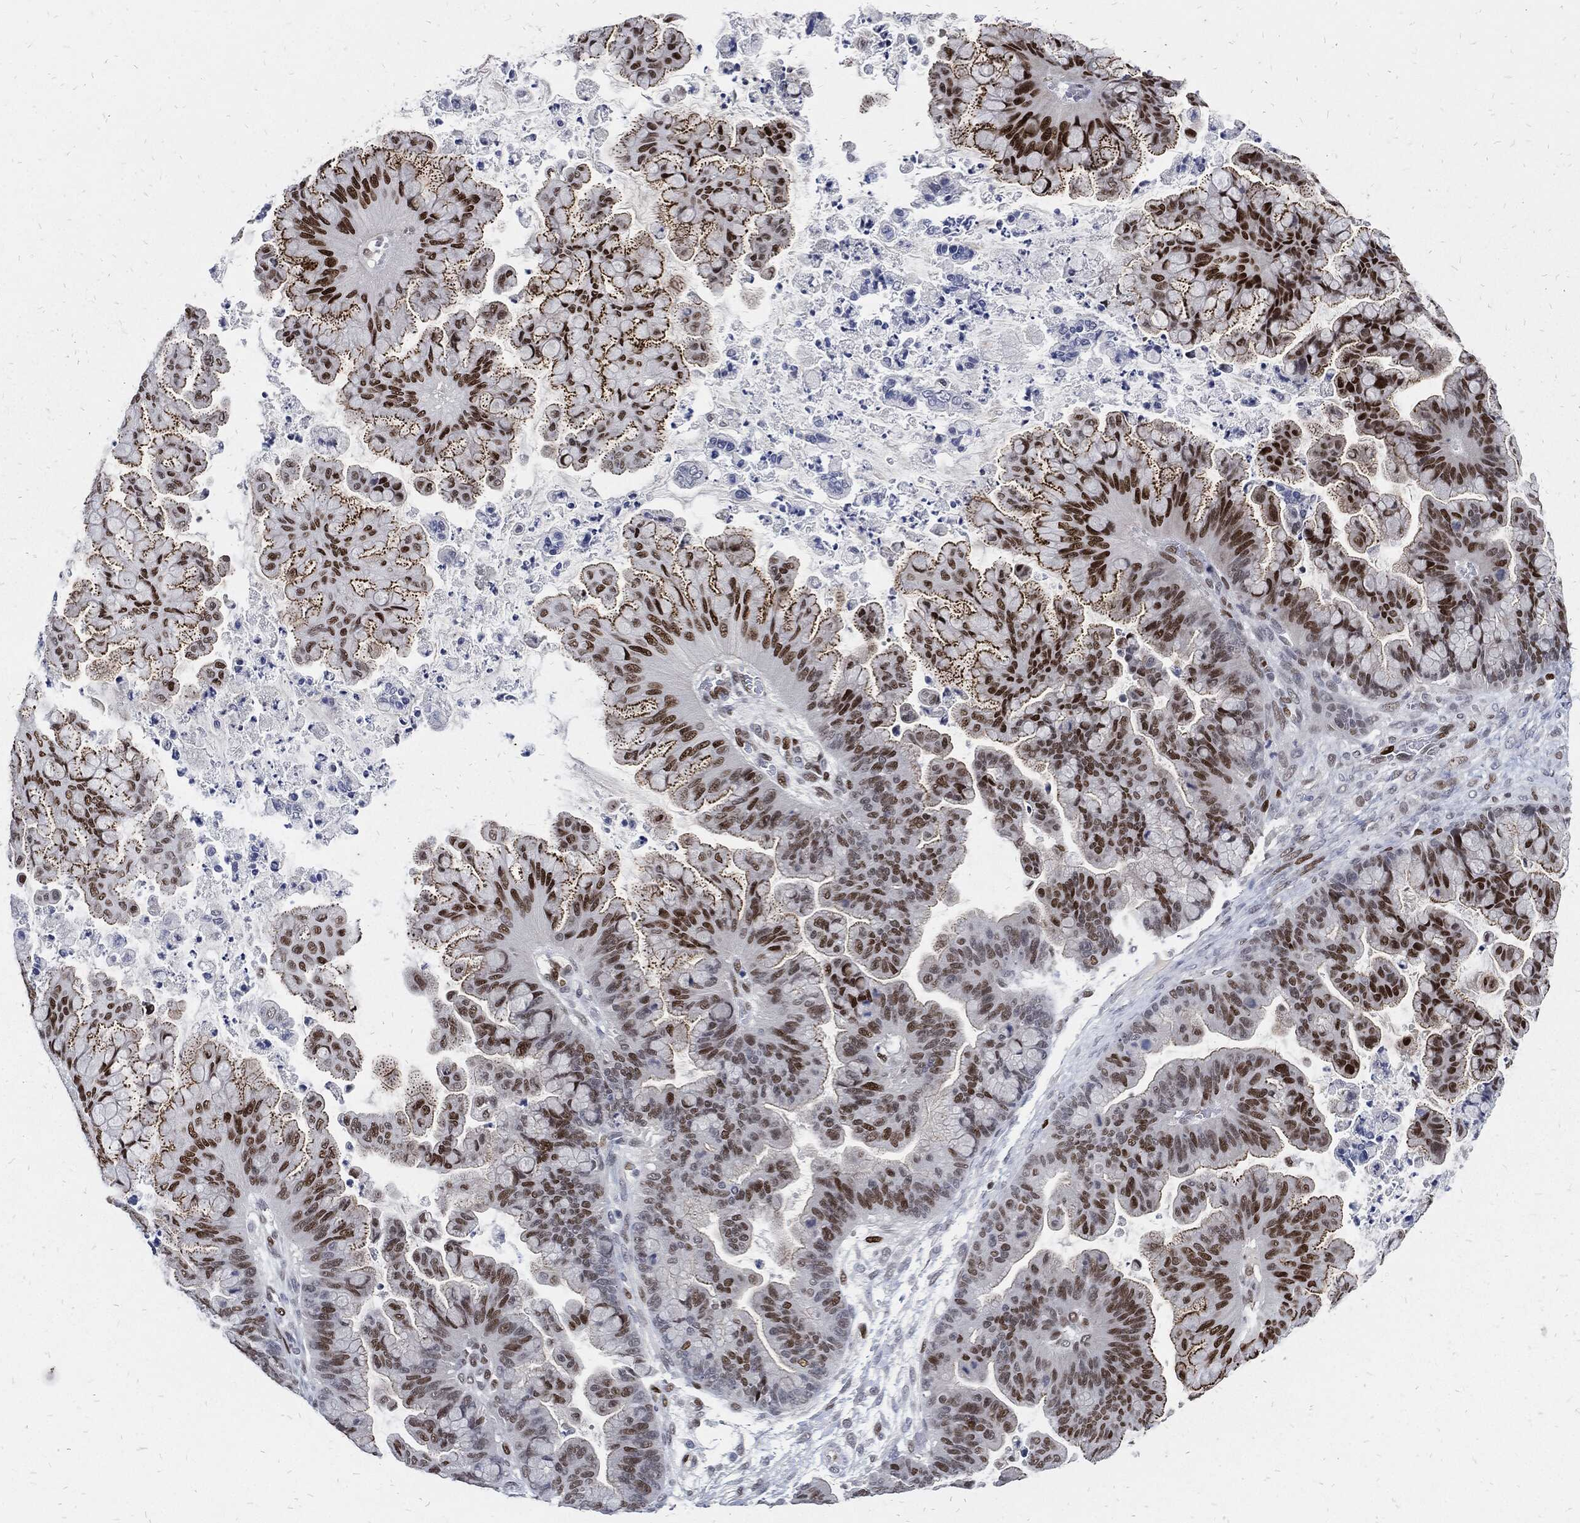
{"staining": {"intensity": "strong", "quantity": "25%-75%", "location": "nuclear"}, "tissue": "ovarian cancer", "cell_type": "Tumor cells", "image_type": "cancer", "snomed": [{"axis": "morphology", "description": "Cystadenocarcinoma, mucinous, NOS"}, {"axis": "topography", "description": "Ovary"}], "caption": "Immunohistochemistry (IHC) of human ovarian cancer demonstrates high levels of strong nuclear positivity in approximately 25%-75% of tumor cells.", "gene": "JUN", "patient": {"sex": "female", "age": 67}}